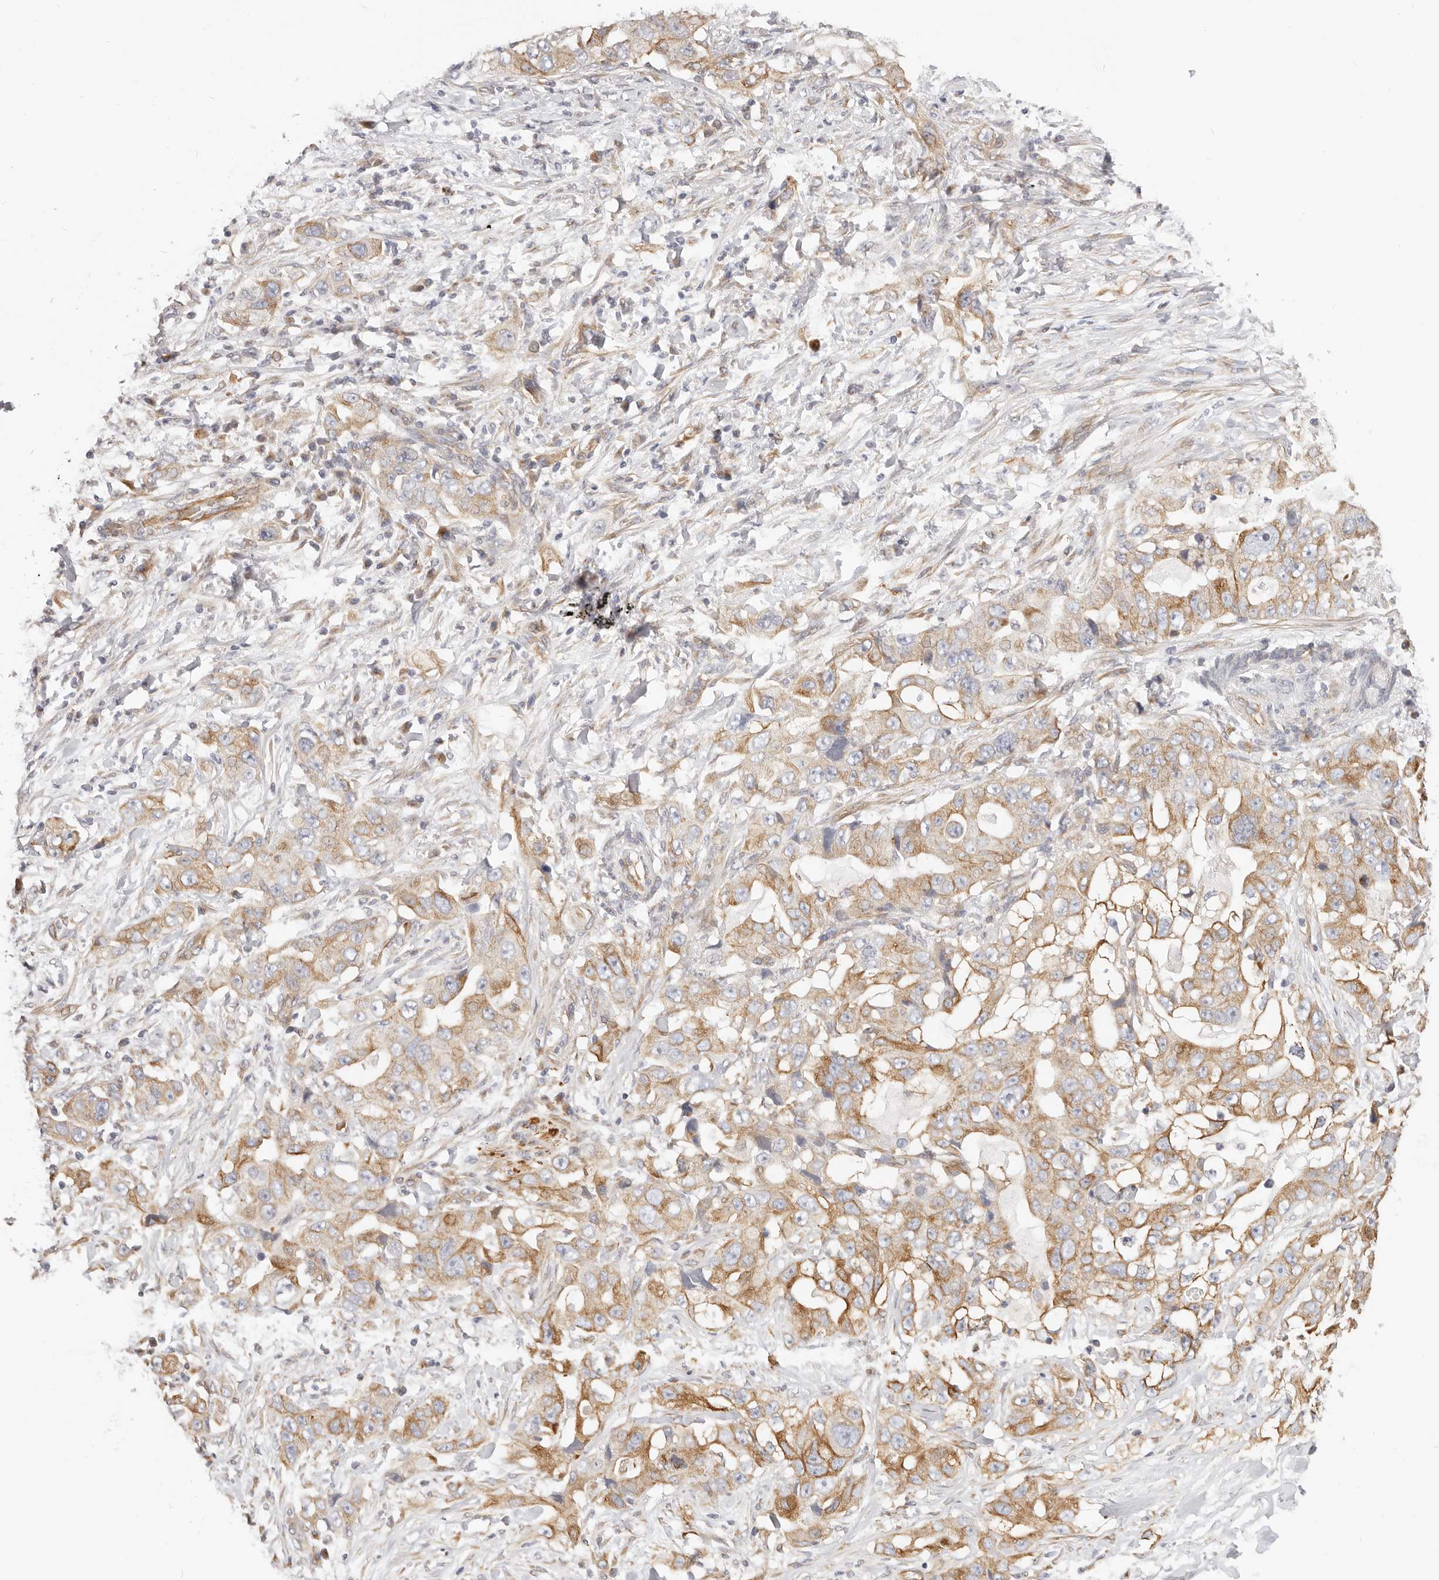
{"staining": {"intensity": "moderate", "quantity": "25%-75%", "location": "cytoplasmic/membranous"}, "tissue": "lung cancer", "cell_type": "Tumor cells", "image_type": "cancer", "snomed": [{"axis": "morphology", "description": "Adenocarcinoma, NOS"}, {"axis": "topography", "description": "Lung"}], "caption": "A medium amount of moderate cytoplasmic/membranous staining is identified in about 25%-75% of tumor cells in lung cancer tissue. The staining was performed using DAB (3,3'-diaminobenzidine), with brown indicating positive protein expression. Nuclei are stained blue with hematoxylin.", "gene": "DTNBP1", "patient": {"sex": "female", "age": 51}}